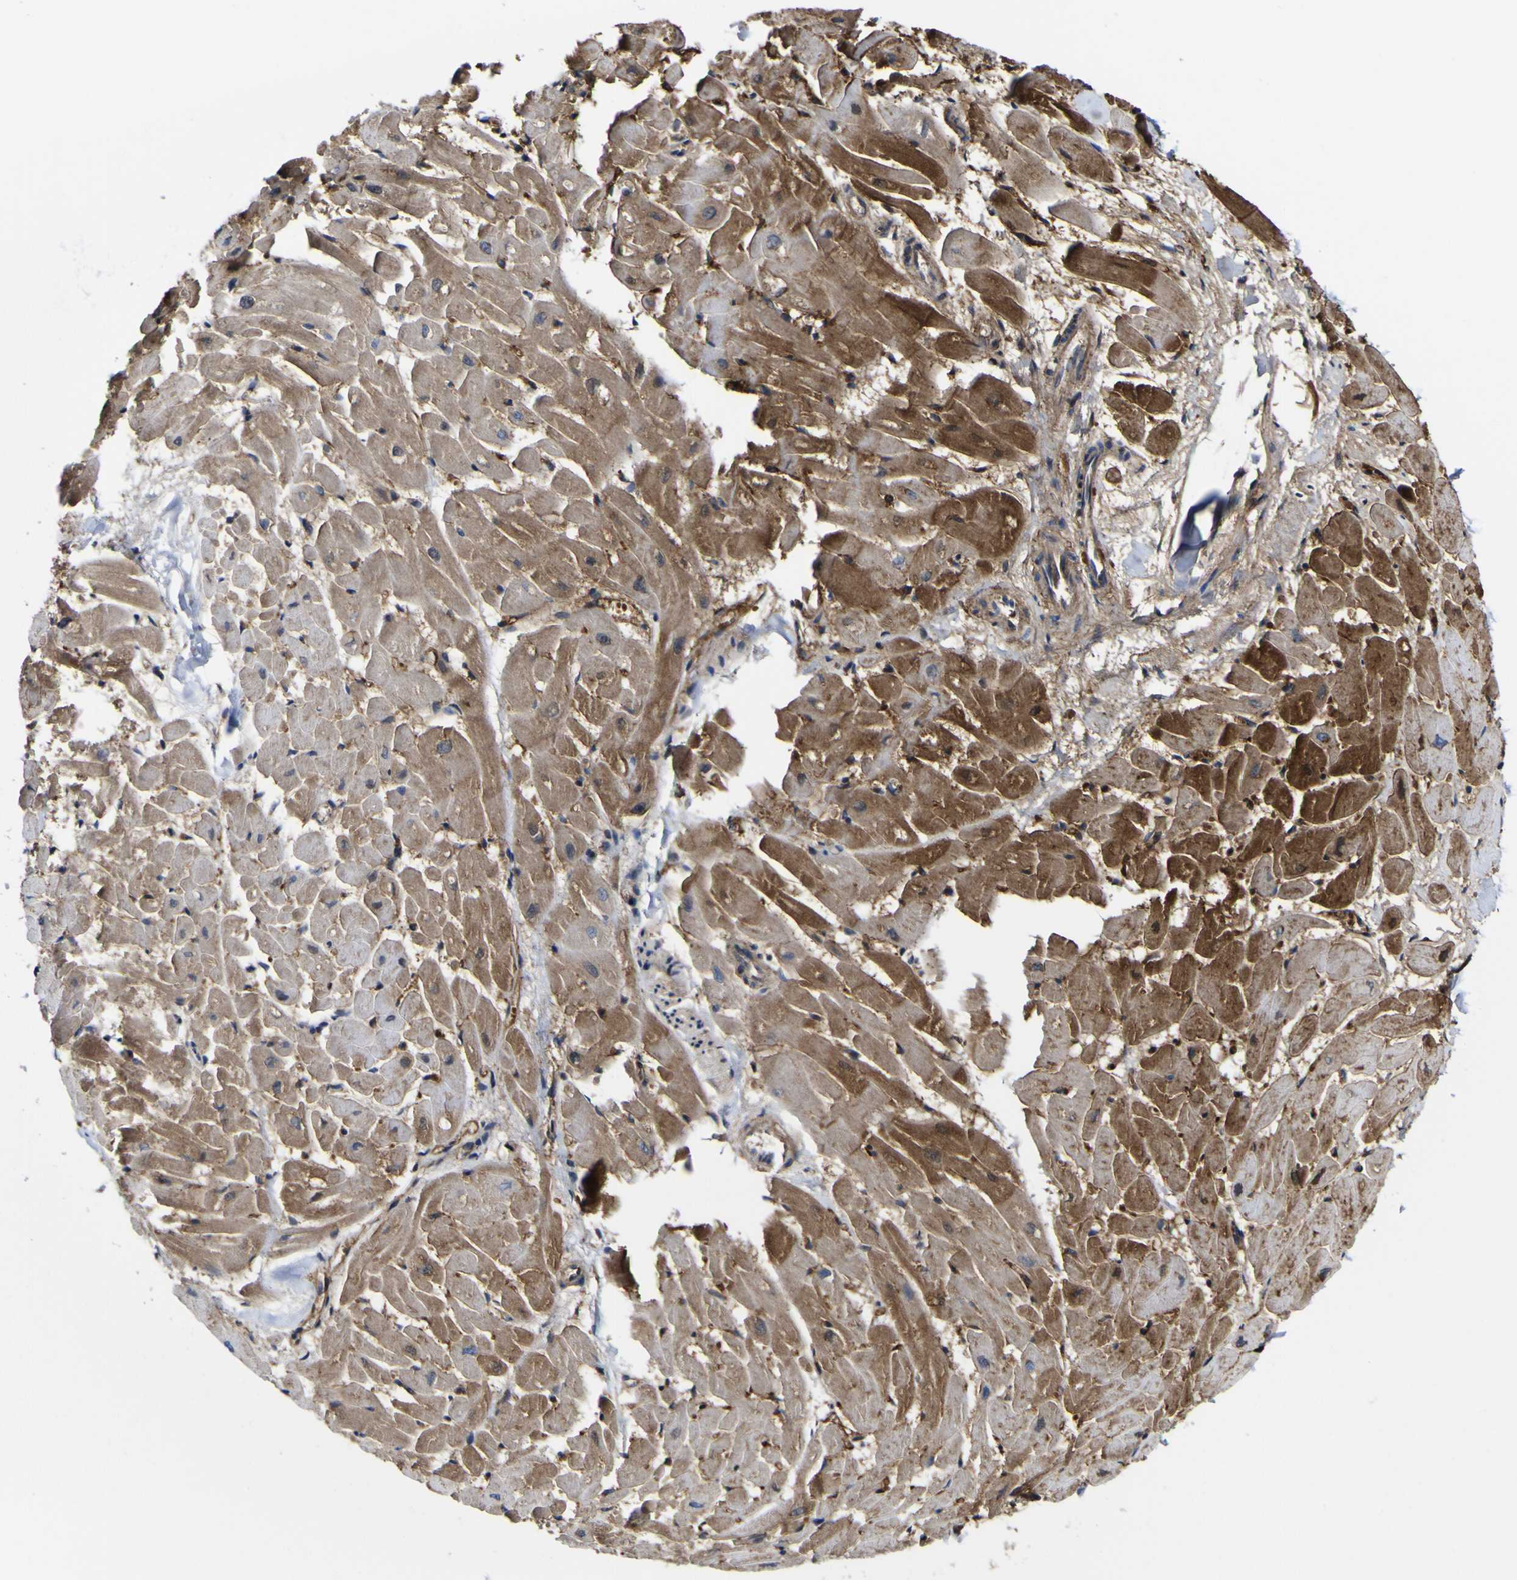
{"staining": {"intensity": "moderate", "quantity": ">75%", "location": "cytoplasmic/membranous"}, "tissue": "heart muscle", "cell_type": "Cardiomyocytes", "image_type": "normal", "snomed": [{"axis": "morphology", "description": "Normal tissue, NOS"}, {"axis": "topography", "description": "Heart"}], "caption": "The immunohistochemical stain shows moderate cytoplasmic/membranous positivity in cardiomyocytes of benign heart muscle. (DAB (3,3'-diaminobenzidine) IHC with brightfield microscopy, high magnification).", "gene": "CCDC90B", "patient": {"sex": "female", "age": 19}}